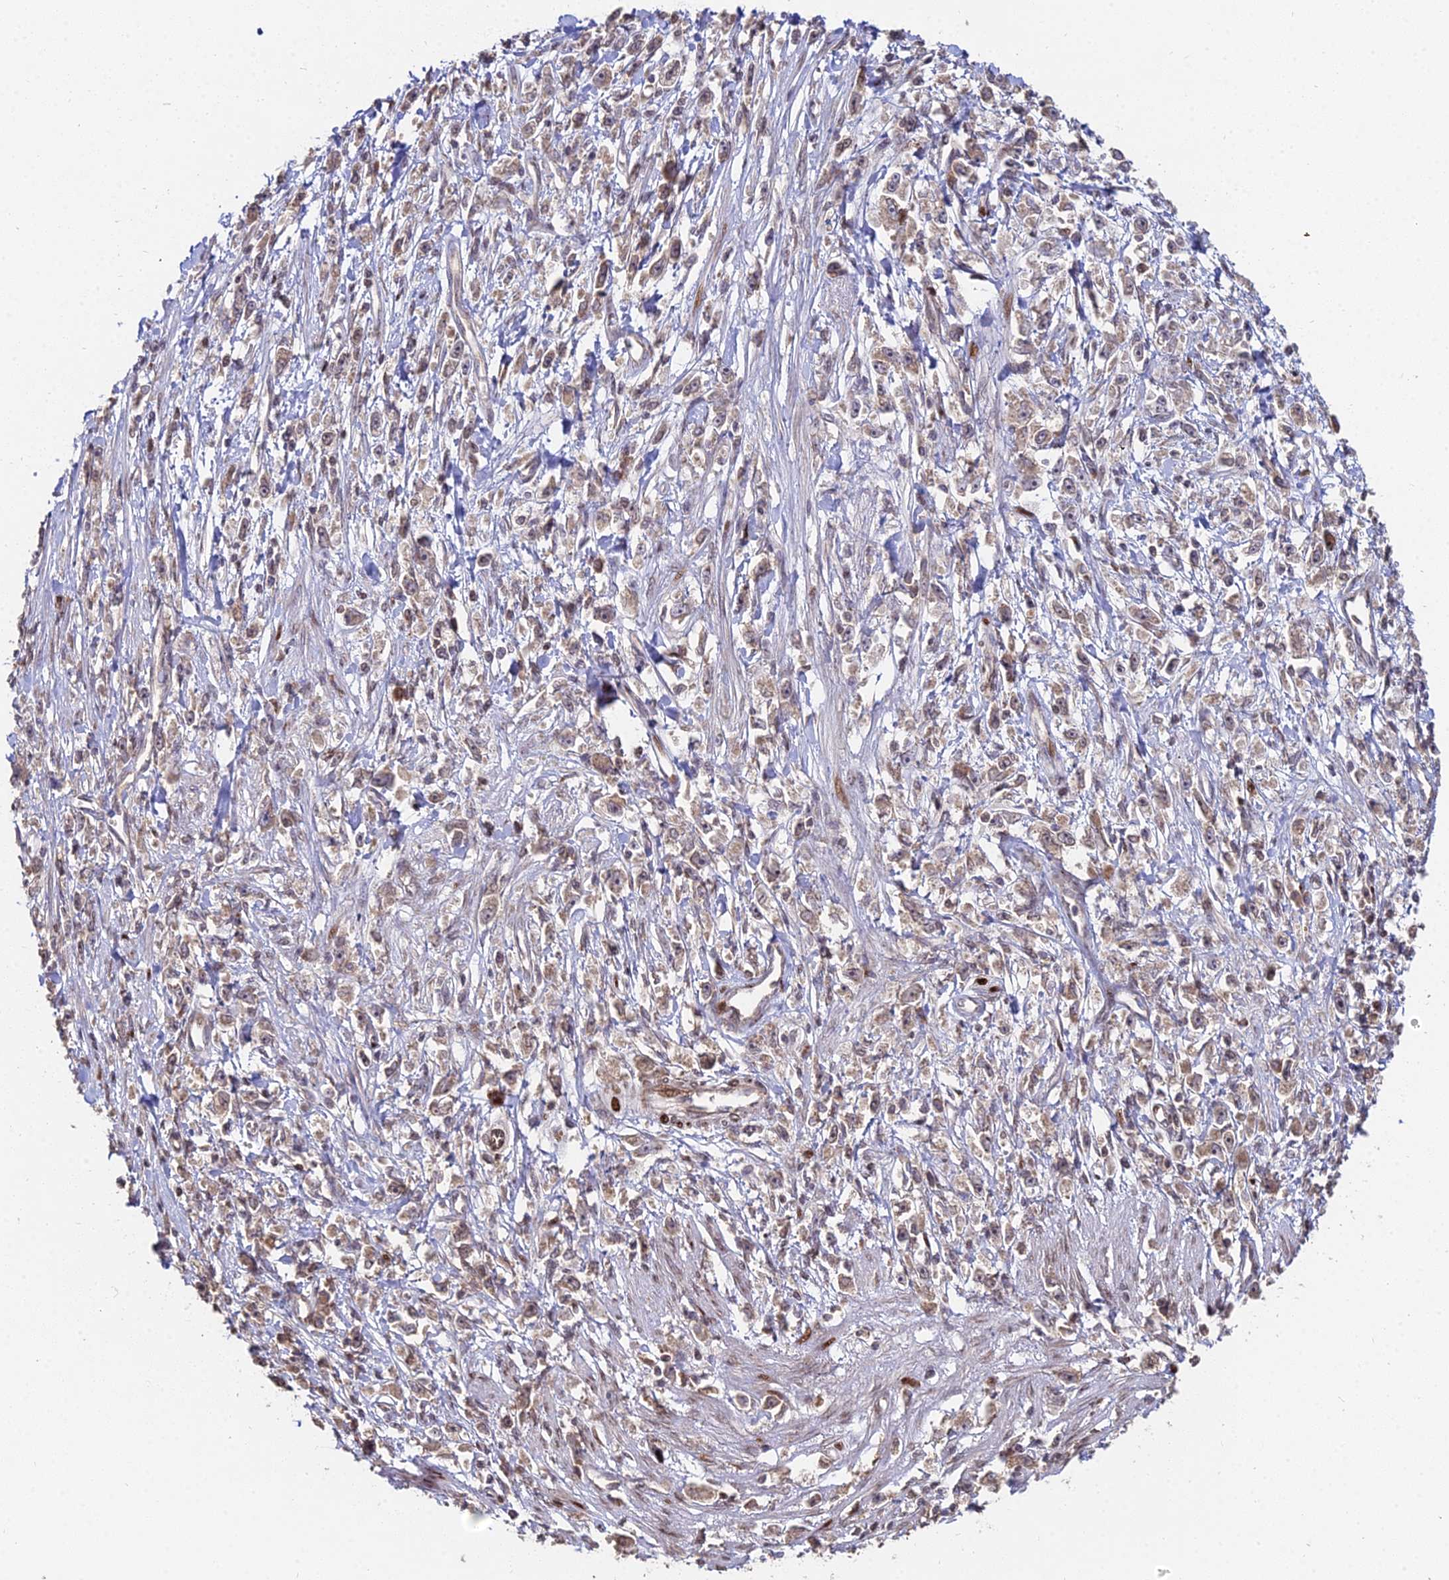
{"staining": {"intensity": "weak", "quantity": ">75%", "location": "cytoplasmic/membranous,nuclear"}, "tissue": "stomach cancer", "cell_type": "Tumor cells", "image_type": "cancer", "snomed": [{"axis": "morphology", "description": "Adenocarcinoma, NOS"}, {"axis": "topography", "description": "Stomach"}], "caption": "Tumor cells reveal low levels of weak cytoplasmic/membranous and nuclear staining in about >75% of cells in stomach cancer (adenocarcinoma).", "gene": "RBMS2", "patient": {"sex": "female", "age": 59}}